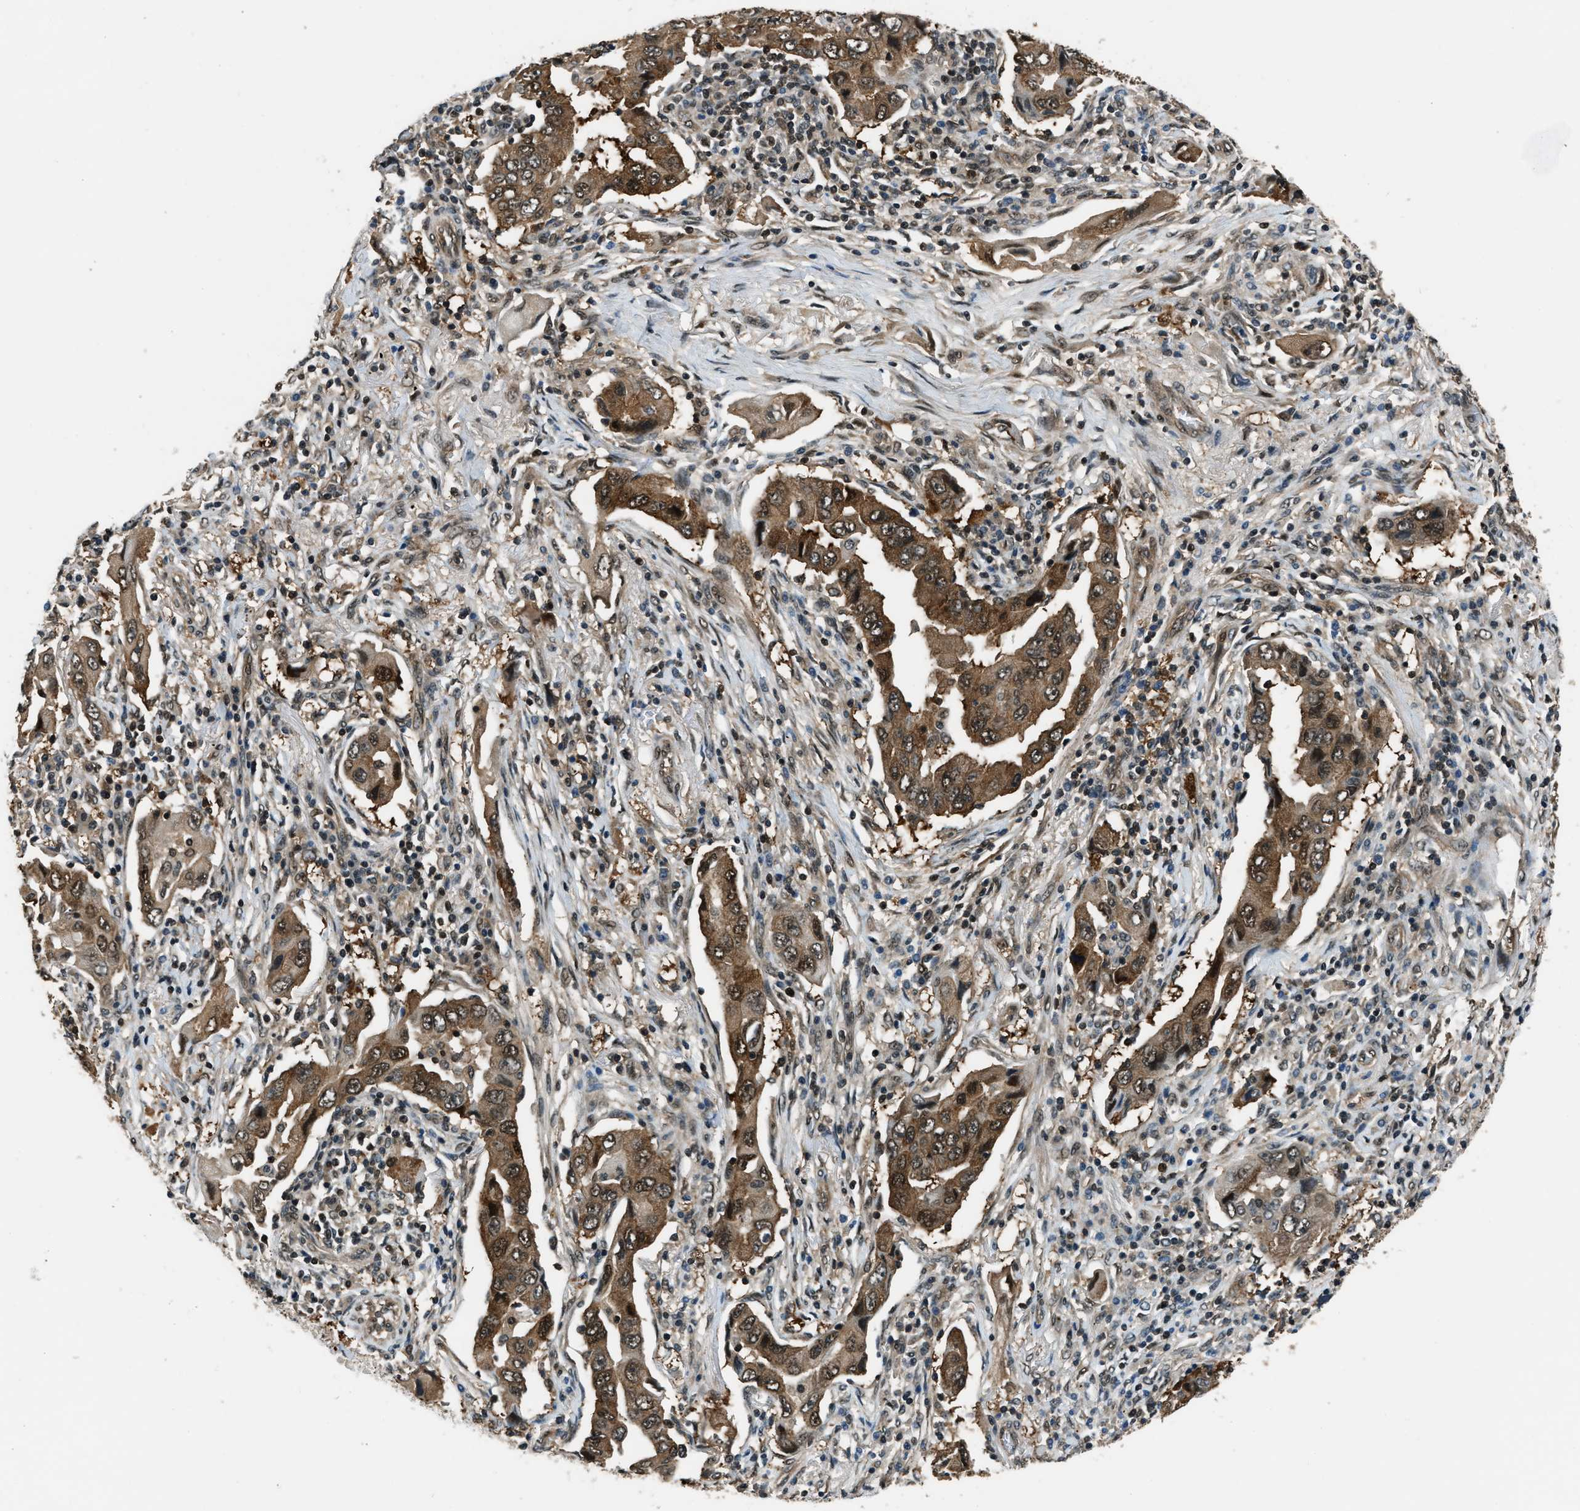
{"staining": {"intensity": "moderate", "quantity": ">75%", "location": "cytoplasmic/membranous,nuclear"}, "tissue": "lung cancer", "cell_type": "Tumor cells", "image_type": "cancer", "snomed": [{"axis": "morphology", "description": "Adenocarcinoma, NOS"}, {"axis": "topography", "description": "Lung"}], "caption": "Protein staining of lung adenocarcinoma tissue shows moderate cytoplasmic/membranous and nuclear staining in about >75% of tumor cells.", "gene": "NUDCD3", "patient": {"sex": "female", "age": 65}}